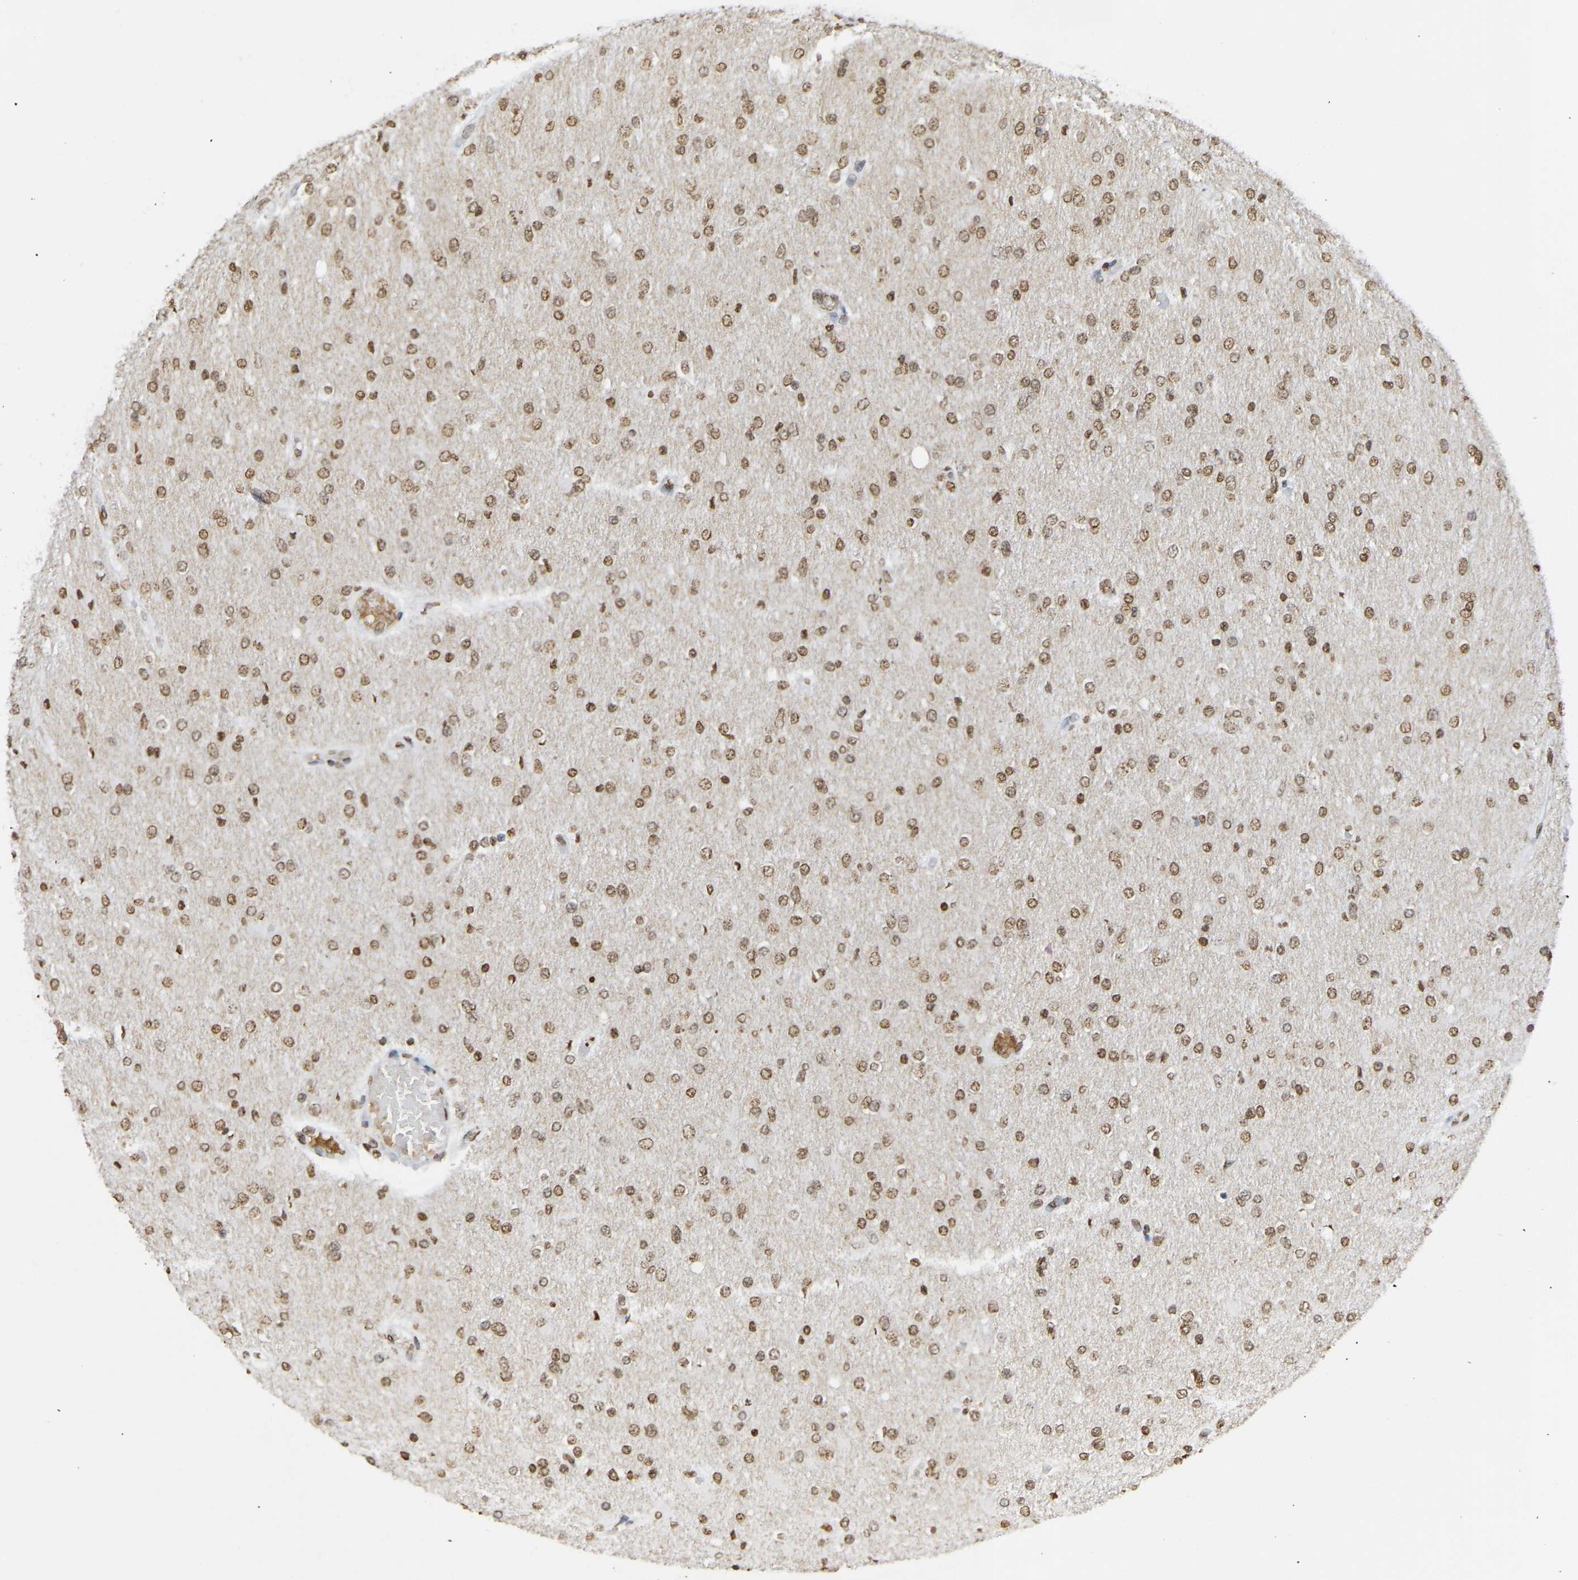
{"staining": {"intensity": "moderate", "quantity": ">75%", "location": "nuclear"}, "tissue": "glioma", "cell_type": "Tumor cells", "image_type": "cancer", "snomed": [{"axis": "morphology", "description": "Glioma, malignant, High grade"}, {"axis": "topography", "description": "Cerebral cortex"}], "caption": "About >75% of tumor cells in high-grade glioma (malignant) demonstrate moderate nuclear protein positivity as visualized by brown immunohistochemical staining.", "gene": "ATF4", "patient": {"sex": "female", "age": 36}}